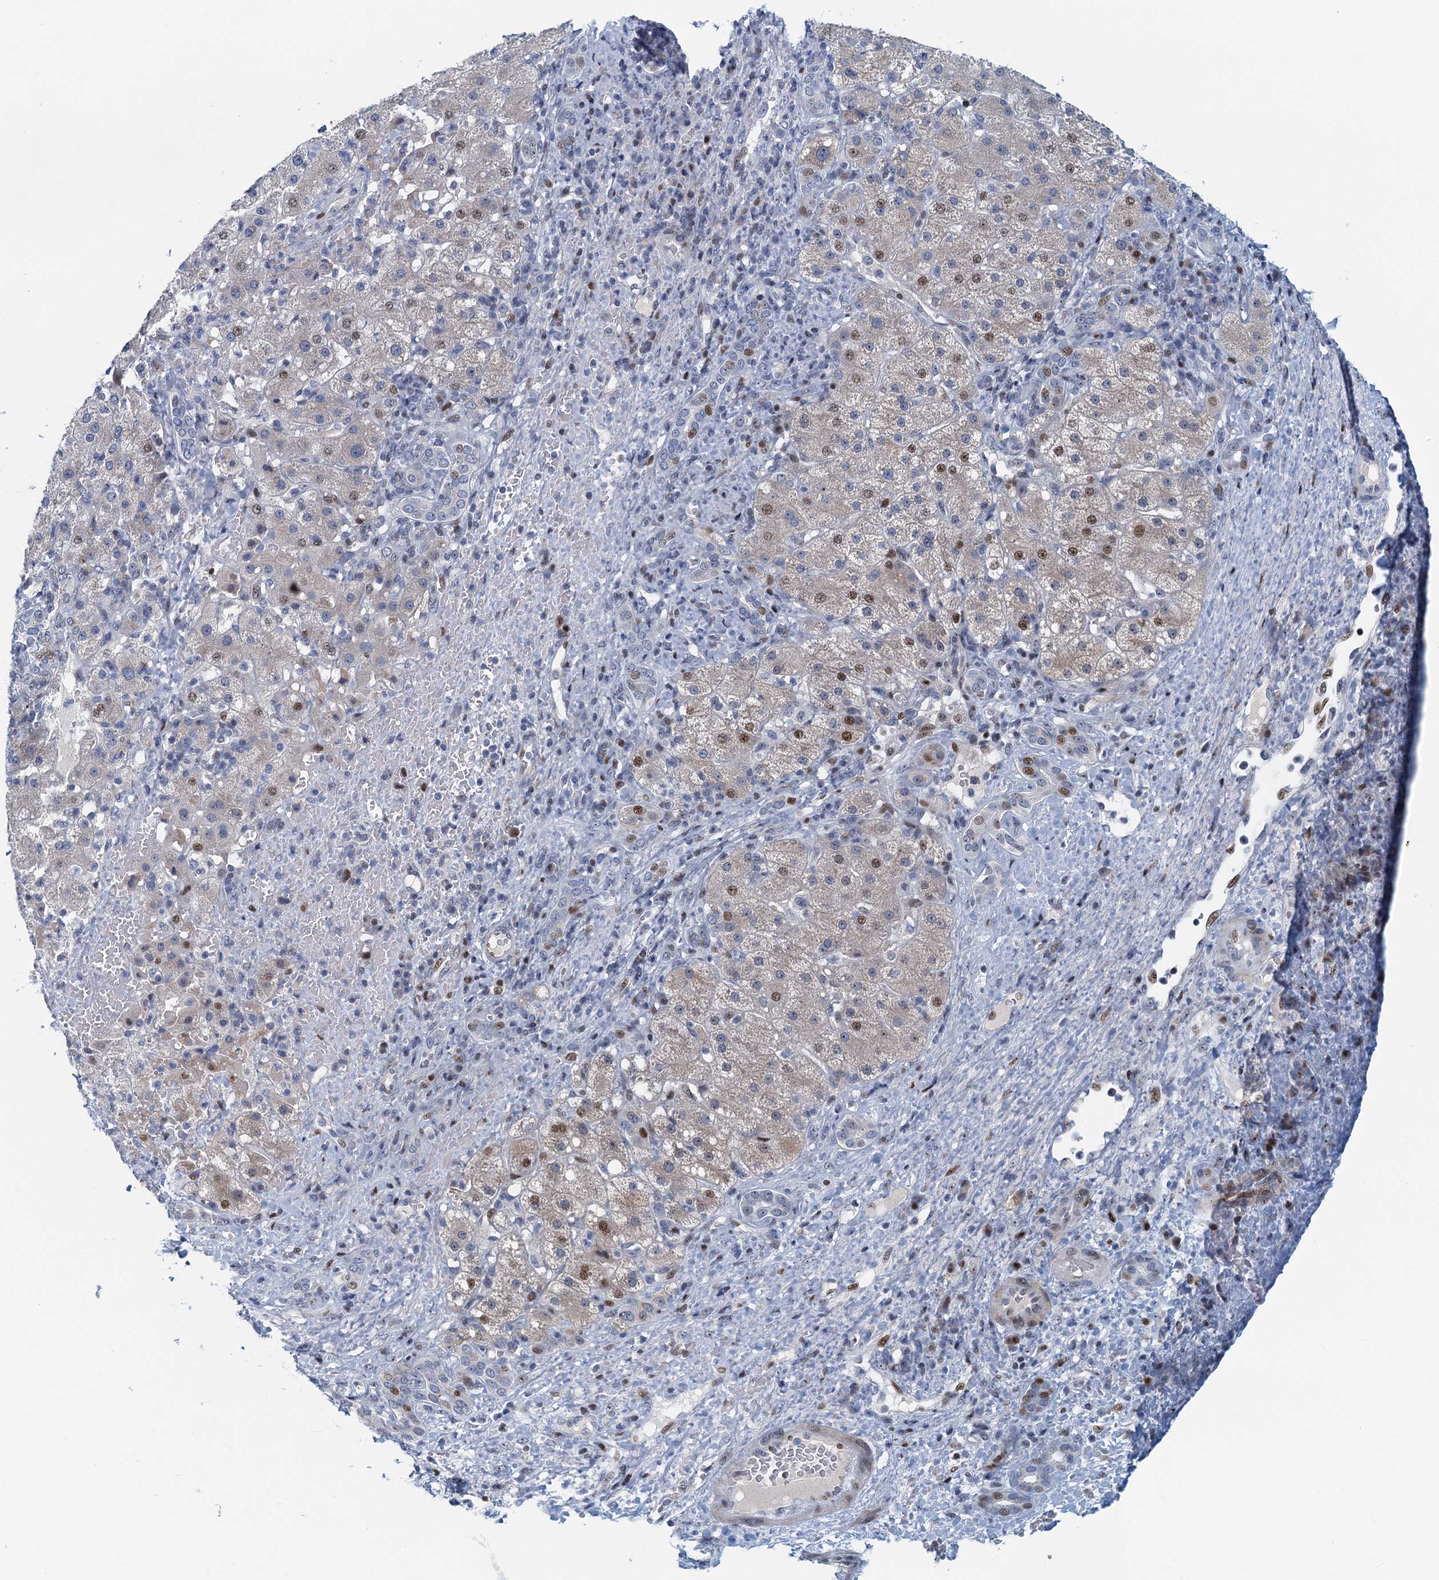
{"staining": {"intensity": "moderate", "quantity": "25%-75%", "location": "nuclear"}, "tissue": "liver cancer", "cell_type": "Tumor cells", "image_type": "cancer", "snomed": [{"axis": "morphology", "description": "Normal tissue, NOS"}, {"axis": "morphology", "description": "Carcinoma, Hepatocellular, NOS"}, {"axis": "topography", "description": "Liver"}], "caption": "Human hepatocellular carcinoma (liver) stained with a protein marker exhibits moderate staining in tumor cells.", "gene": "ANKRD13D", "patient": {"sex": "male", "age": 57}}